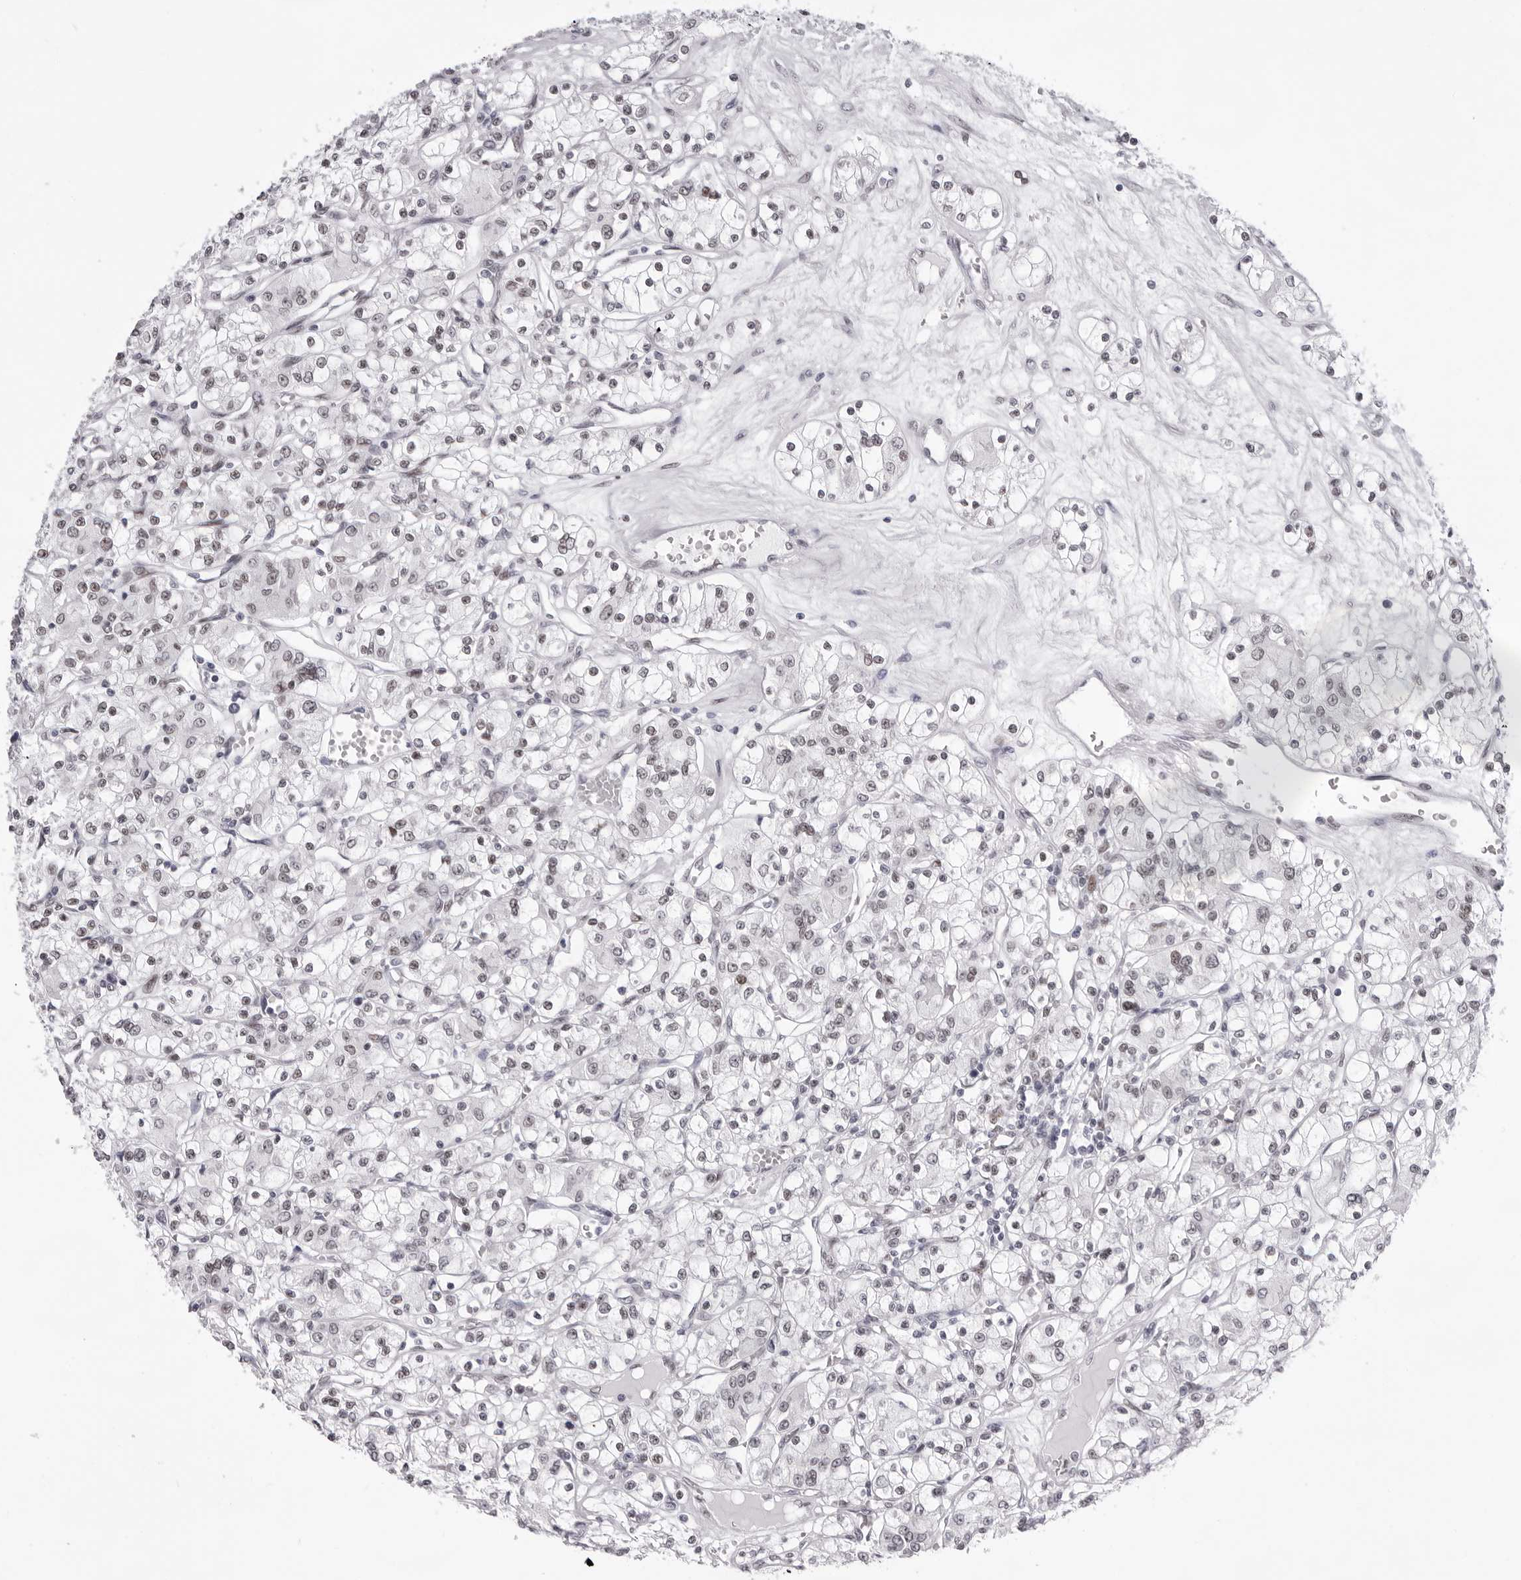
{"staining": {"intensity": "moderate", "quantity": "25%-75%", "location": "nuclear"}, "tissue": "renal cancer", "cell_type": "Tumor cells", "image_type": "cancer", "snomed": [{"axis": "morphology", "description": "Adenocarcinoma, NOS"}, {"axis": "topography", "description": "Kidney"}], "caption": "Renal cancer (adenocarcinoma) stained with a brown dye displays moderate nuclear positive expression in about 25%-75% of tumor cells.", "gene": "IRF2BP2", "patient": {"sex": "female", "age": 59}}